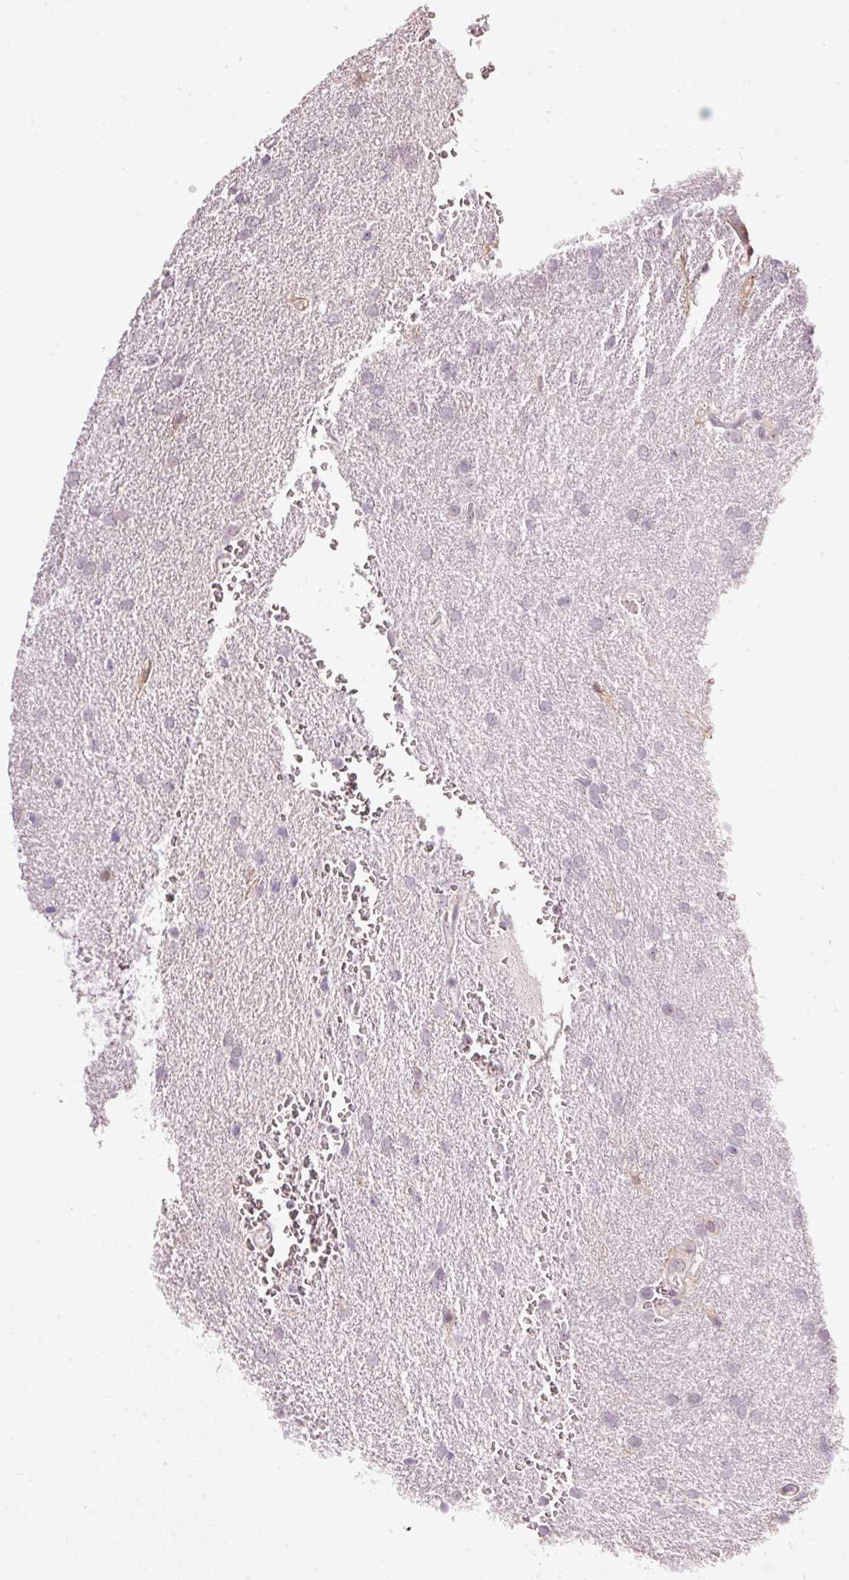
{"staining": {"intensity": "negative", "quantity": "none", "location": "none"}, "tissue": "glioma", "cell_type": "Tumor cells", "image_type": "cancer", "snomed": [{"axis": "morphology", "description": "Glioma, malignant, Low grade"}, {"axis": "topography", "description": "Brain"}], "caption": "A high-resolution image shows immunohistochemistry (IHC) staining of glioma, which exhibits no significant staining in tumor cells.", "gene": "MXRA8", "patient": {"sex": "female", "age": 33}}